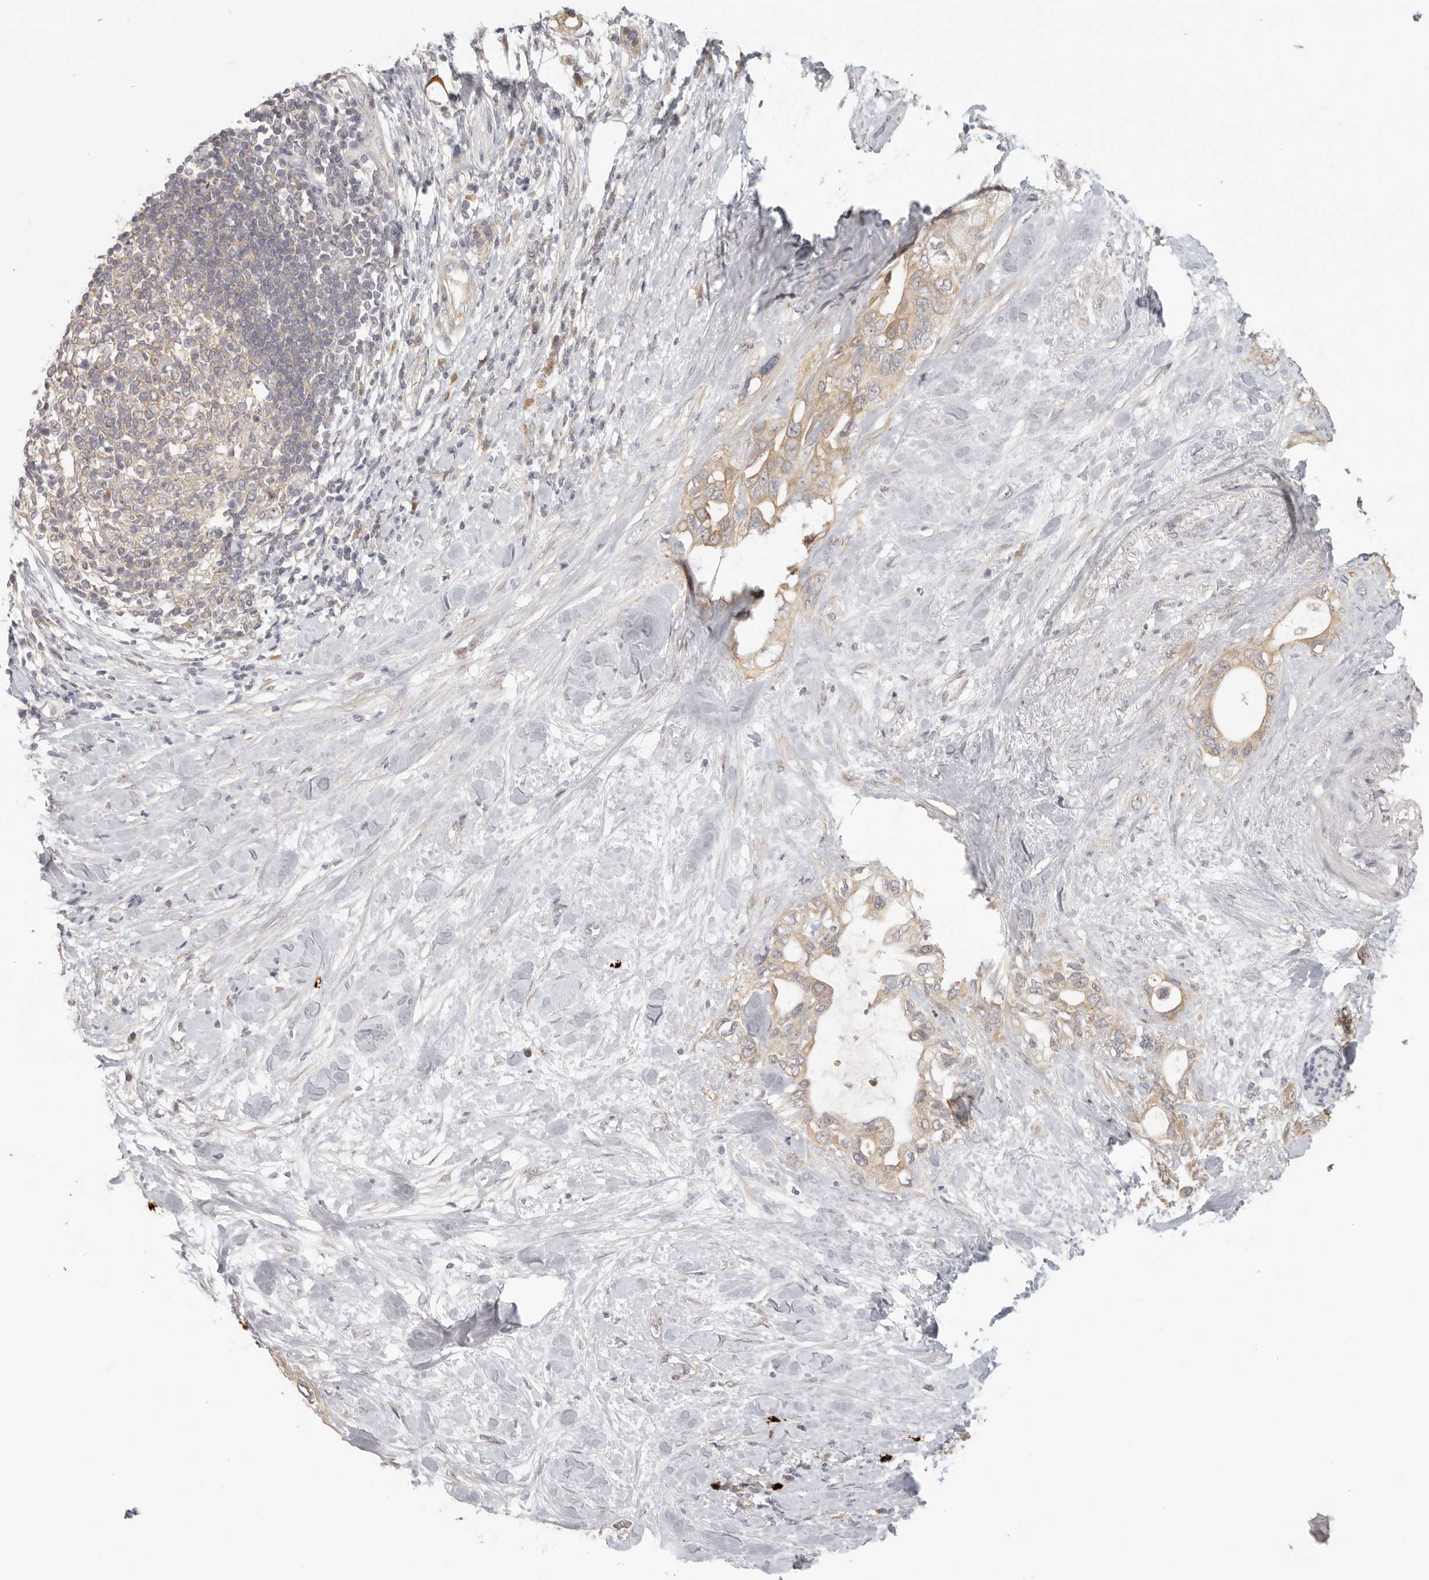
{"staining": {"intensity": "moderate", "quantity": ">75%", "location": "cytoplasmic/membranous"}, "tissue": "pancreatic cancer", "cell_type": "Tumor cells", "image_type": "cancer", "snomed": [{"axis": "morphology", "description": "Adenocarcinoma, NOS"}, {"axis": "topography", "description": "Pancreas"}], "caption": "A high-resolution histopathology image shows immunohistochemistry (IHC) staining of adenocarcinoma (pancreatic), which demonstrates moderate cytoplasmic/membranous expression in about >75% of tumor cells.", "gene": "AHDC1", "patient": {"sex": "female", "age": 56}}